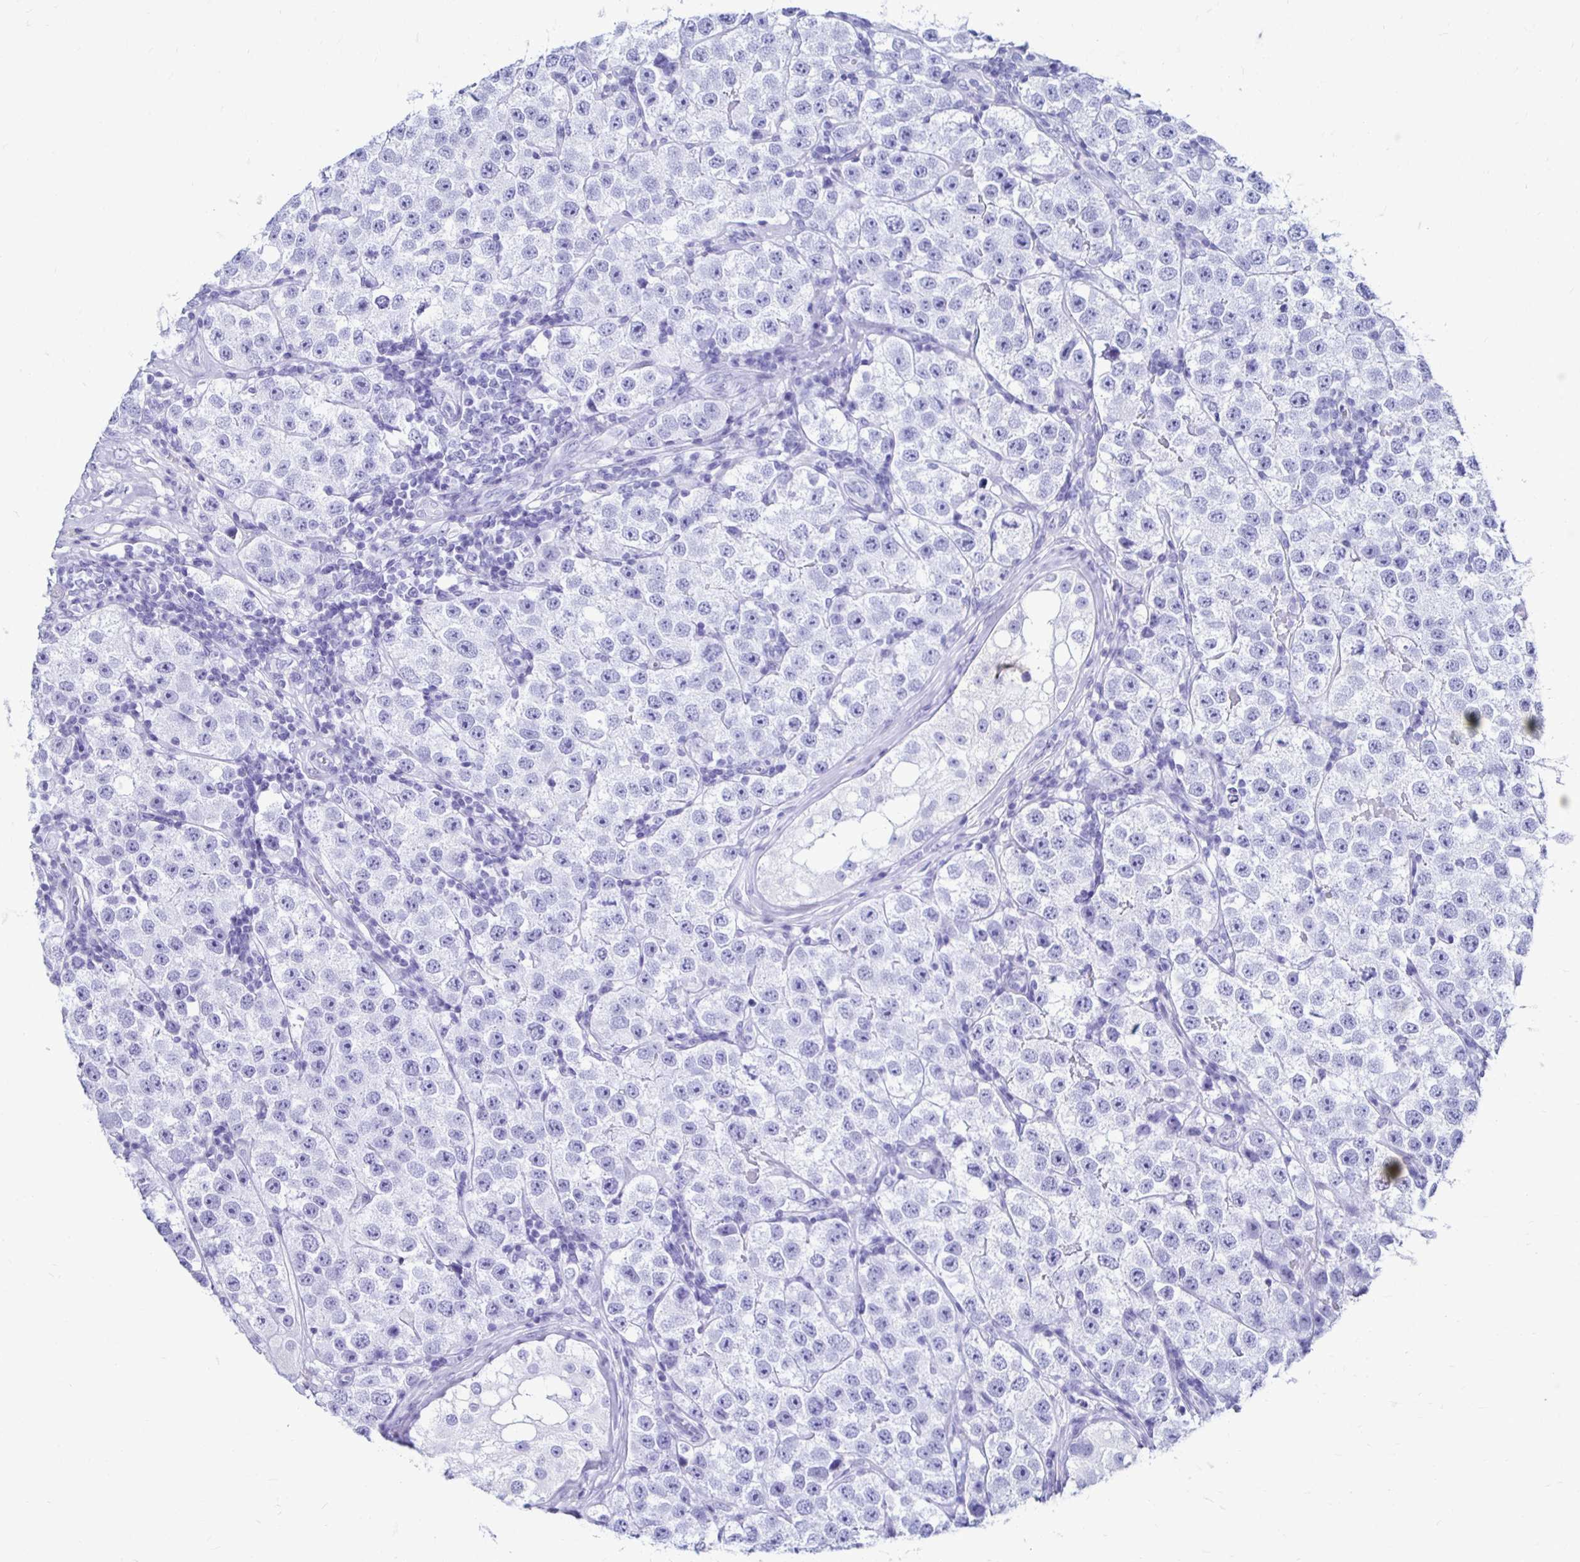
{"staining": {"intensity": "negative", "quantity": "none", "location": "none"}, "tissue": "testis cancer", "cell_type": "Tumor cells", "image_type": "cancer", "snomed": [{"axis": "morphology", "description": "Seminoma, NOS"}, {"axis": "topography", "description": "Testis"}], "caption": "This is a photomicrograph of IHC staining of testis cancer, which shows no expression in tumor cells. (Stains: DAB (3,3'-diaminobenzidine) immunohistochemistry with hematoxylin counter stain, Microscopy: brightfield microscopy at high magnification).", "gene": "CST5", "patient": {"sex": "male", "age": 34}}